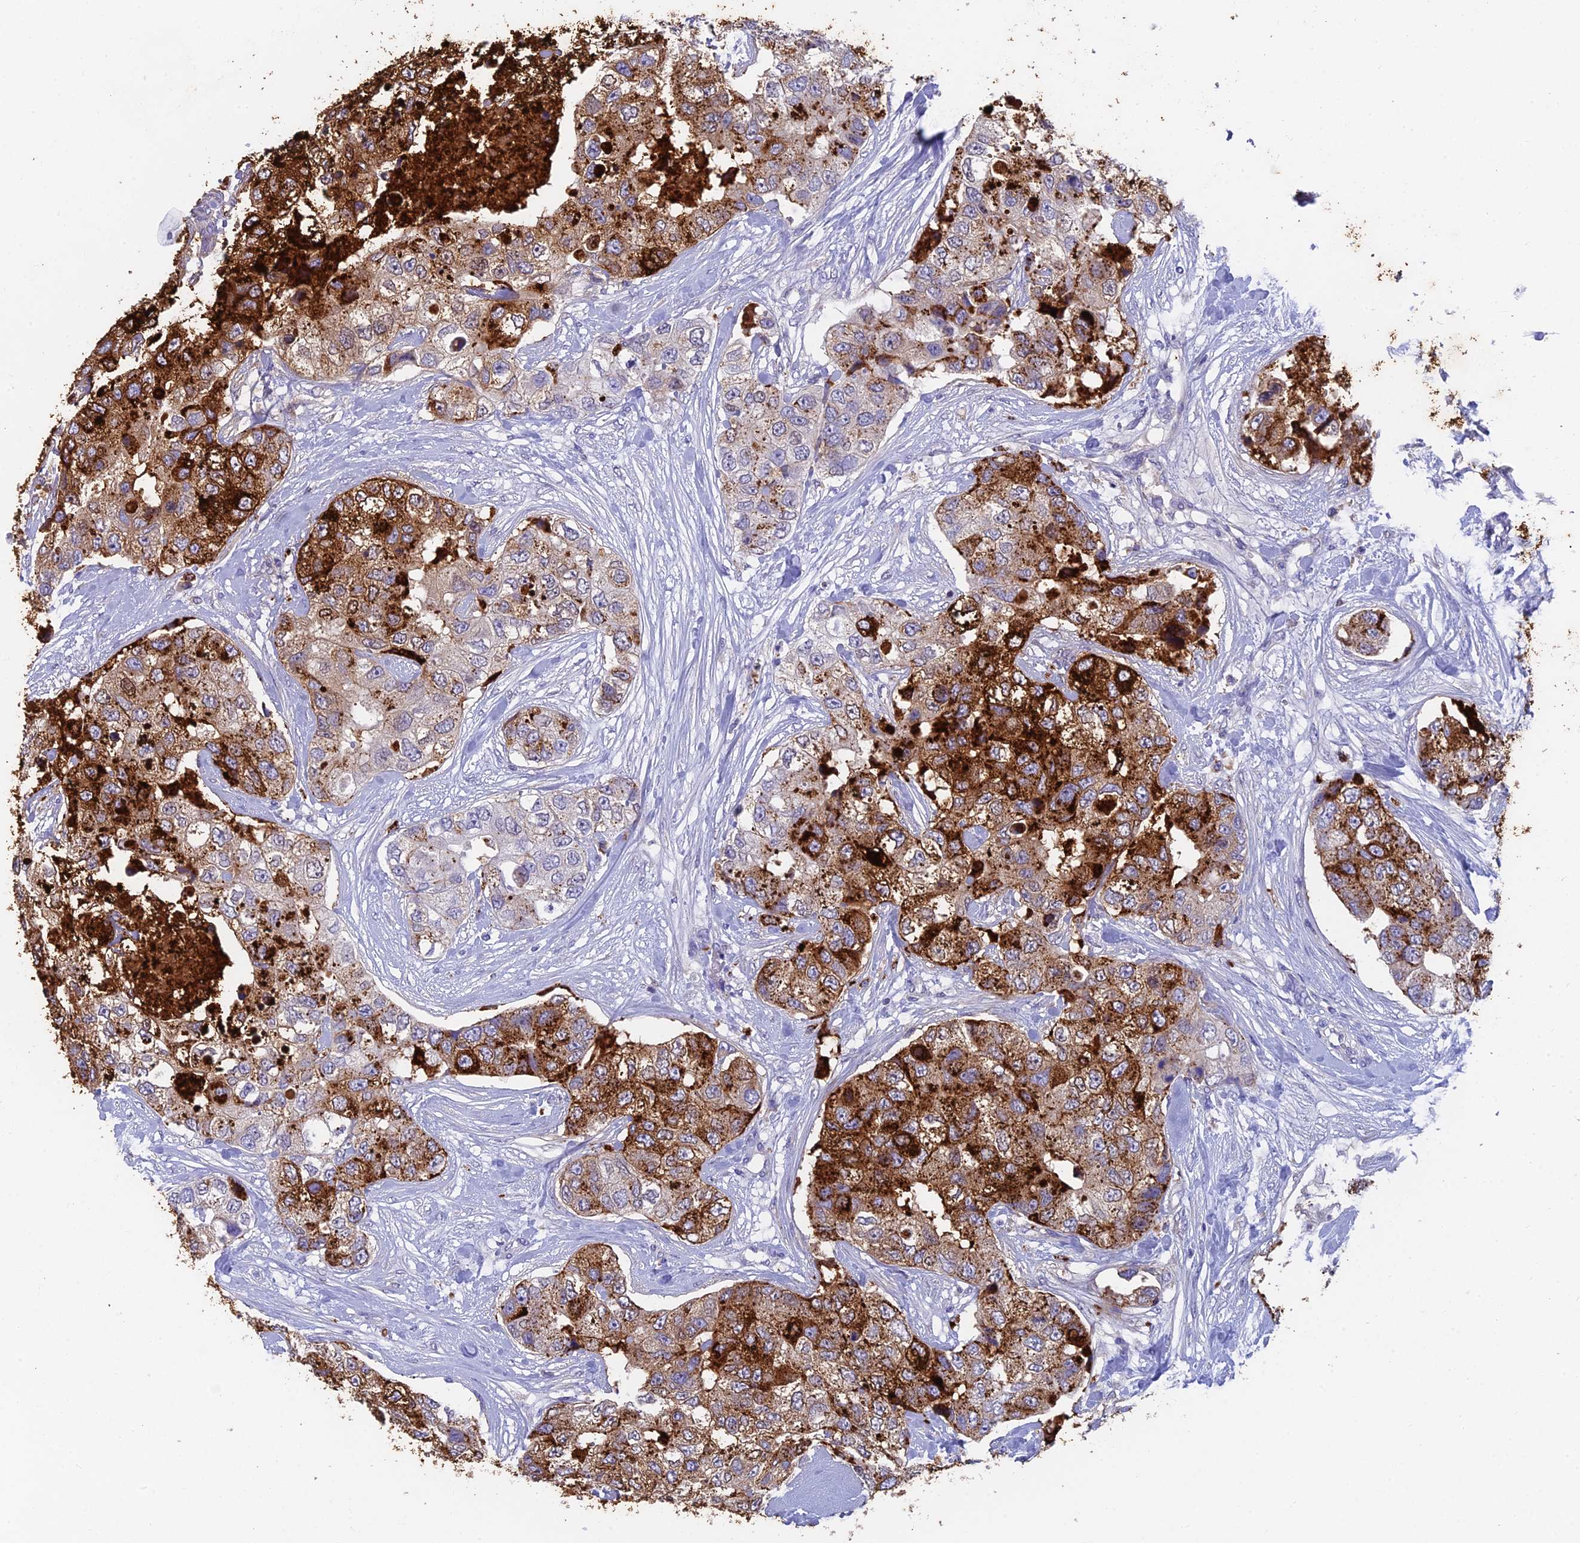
{"staining": {"intensity": "strong", "quantity": "25%-75%", "location": "cytoplasmic/membranous"}, "tissue": "breast cancer", "cell_type": "Tumor cells", "image_type": "cancer", "snomed": [{"axis": "morphology", "description": "Duct carcinoma"}, {"axis": "topography", "description": "Breast"}], "caption": "Immunohistochemical staining of breast cancer exhibits strong cytoplasmic/membranous protein staining in approximately 25%-75% of tumor cells.", "gene": "ADAMTS13", "patient": {"sex": "female", "age": 62}}